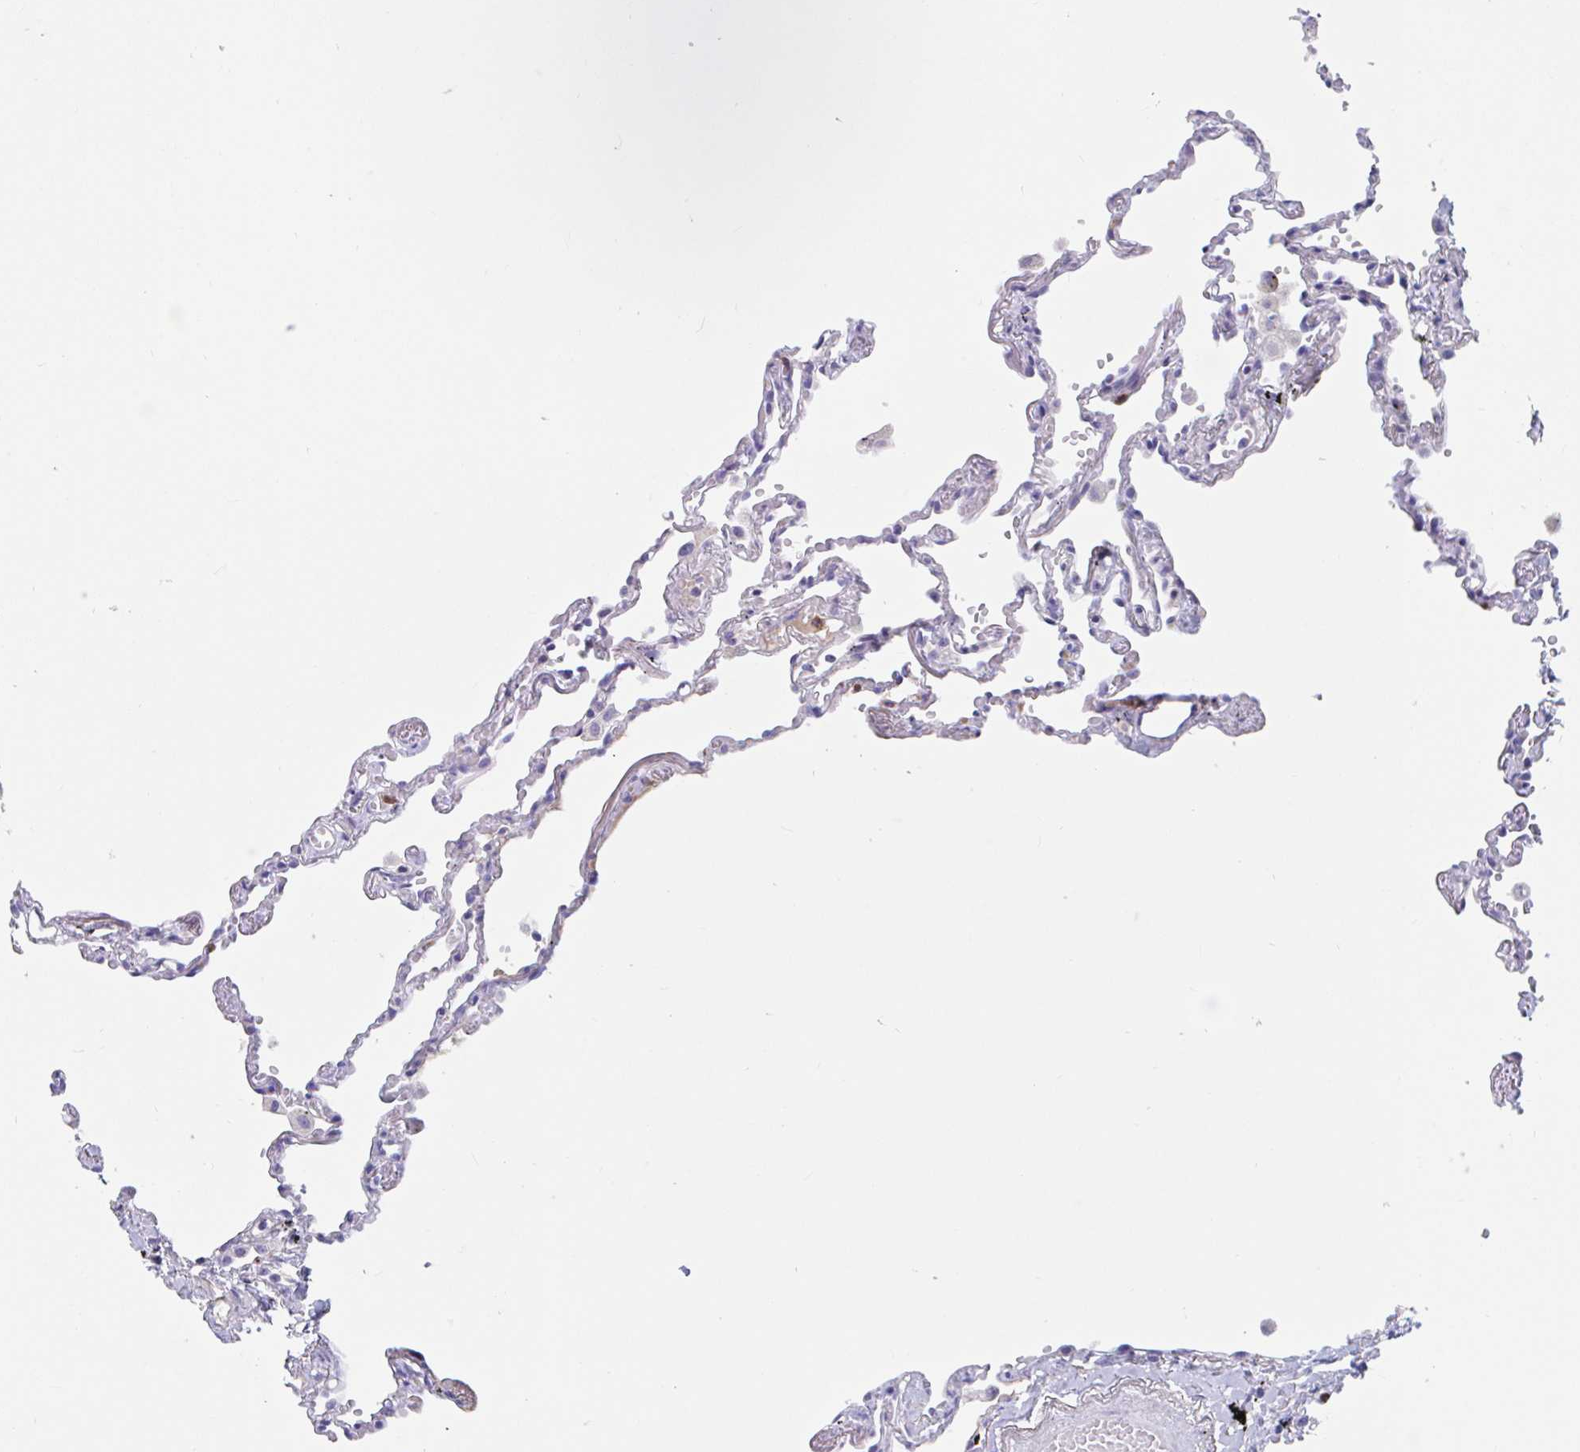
{"staining": {"intensity": "negative", "quantity": "none", "location": "none"}, "tissue": "lung", "cell_type": "Alveolar cells", "image_type": "normal", "snomed": [{"axis": "morphology", "description": "Normal tissue, NOS"}, {"axis": "topography", "description": "Lung"}], "caption": "Immunohistochemistry (IHC) photomicrograph of normal lung stained for a protein (brown), which exhibits no positivity in alveolar cells. (DAB immunohistochemistry (IHC) visualized using brightfield microscopy, high magnification).", "gene": "ZNHIT2", "patient": {"sex": "female", "age": 67}}